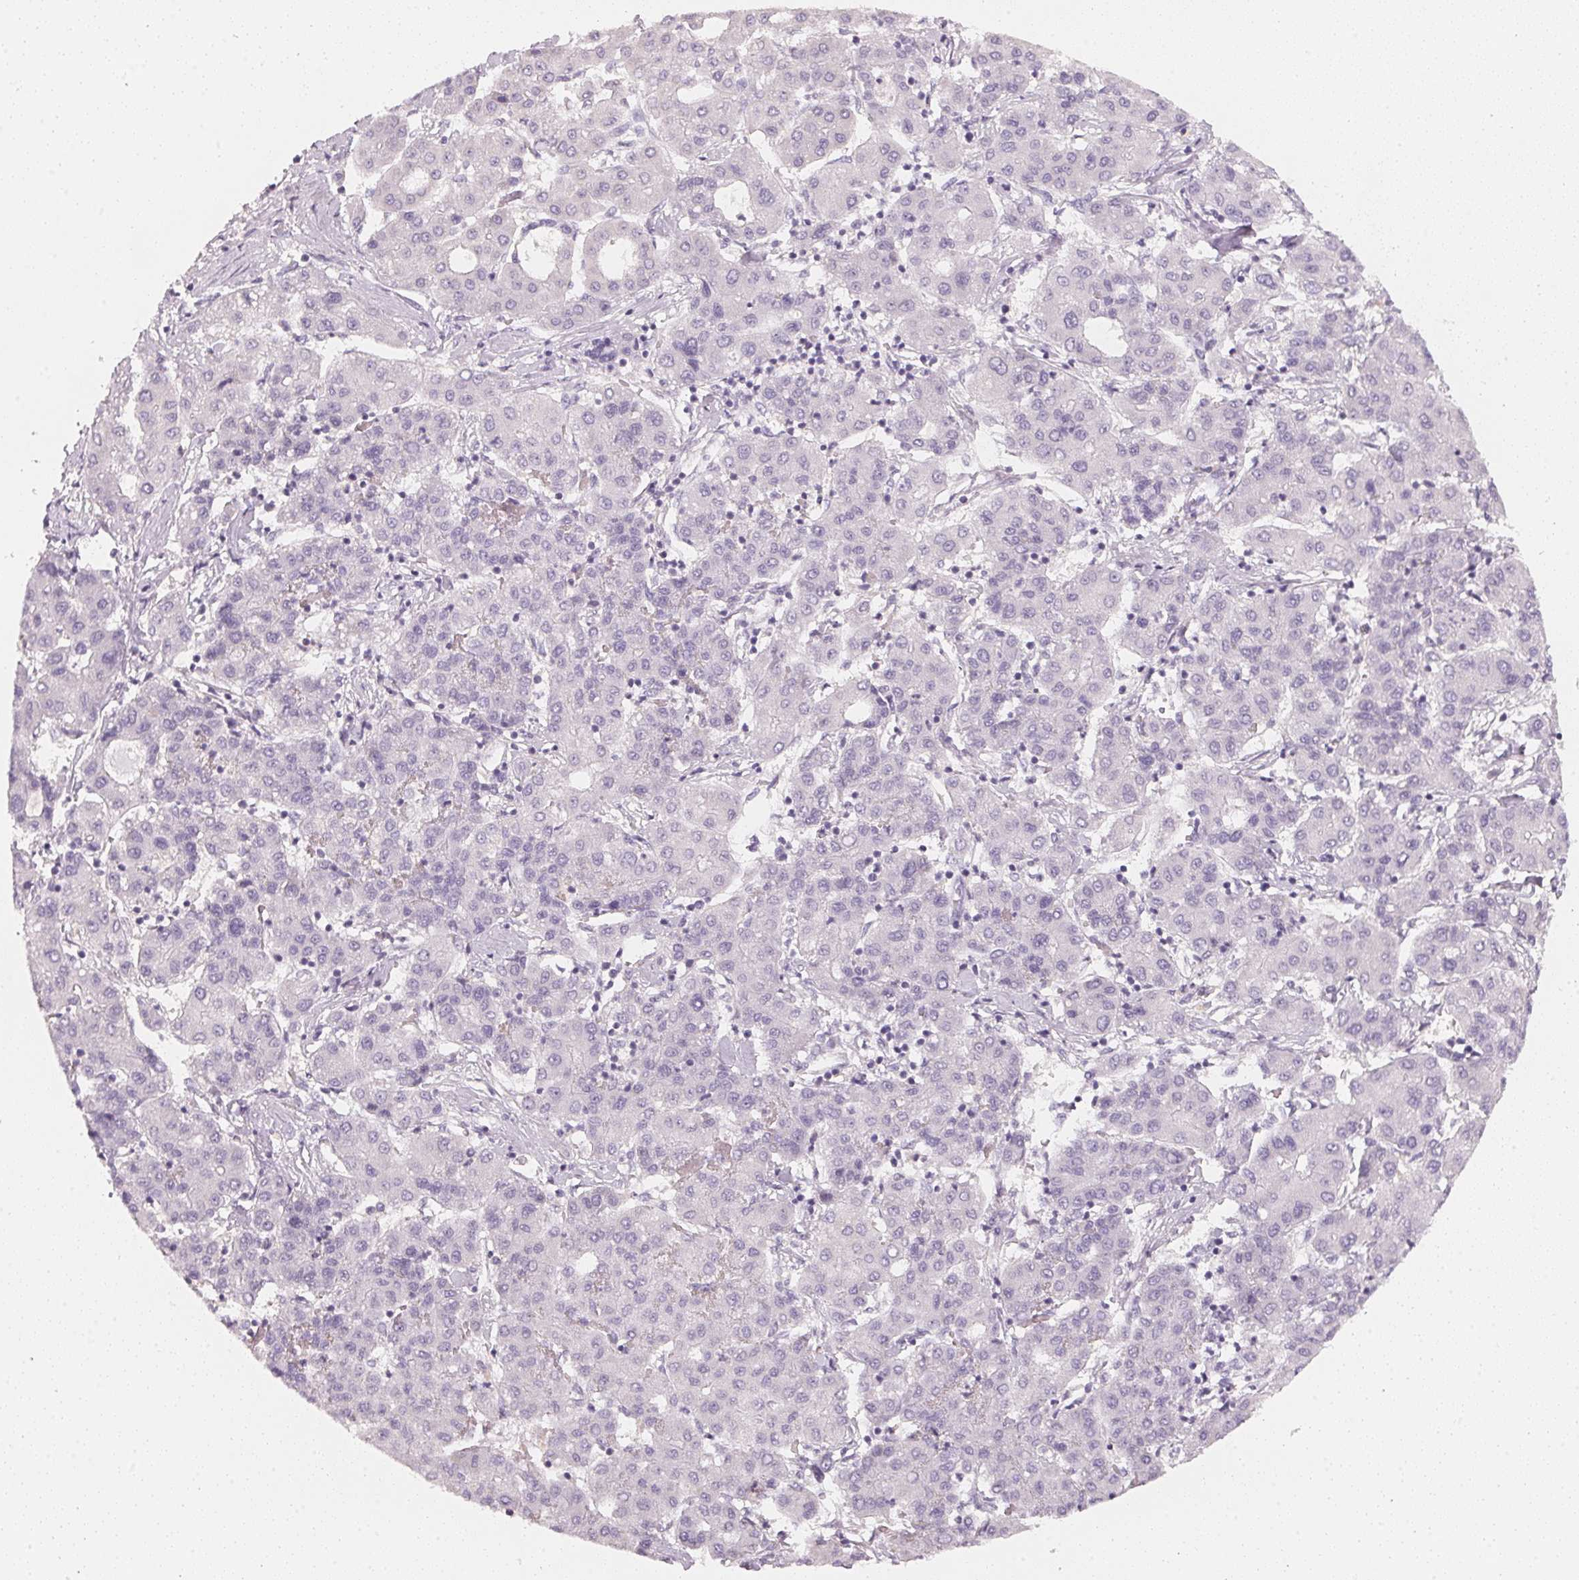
{"staining": {"intensity": "negative", "quantity": "none", "location": "none"}, "tissue": "liver cancer", "cell_type": "Tumor cells", "image_type": "cancer", "snomed": [{"axis": "morphology", "description": "Carcinoma, Hepatocellular, NOS"}, {"axis": "topography", "description": "Liver"}], "caption": "A high-resolution histopathology image shows immunohistochemistry staining of liver hepatocellular carcinoma, which demonstrates no significant expression in tumor cells.", "gene": "CFAP276", "patient": {"sex": "male", "age": 65}}